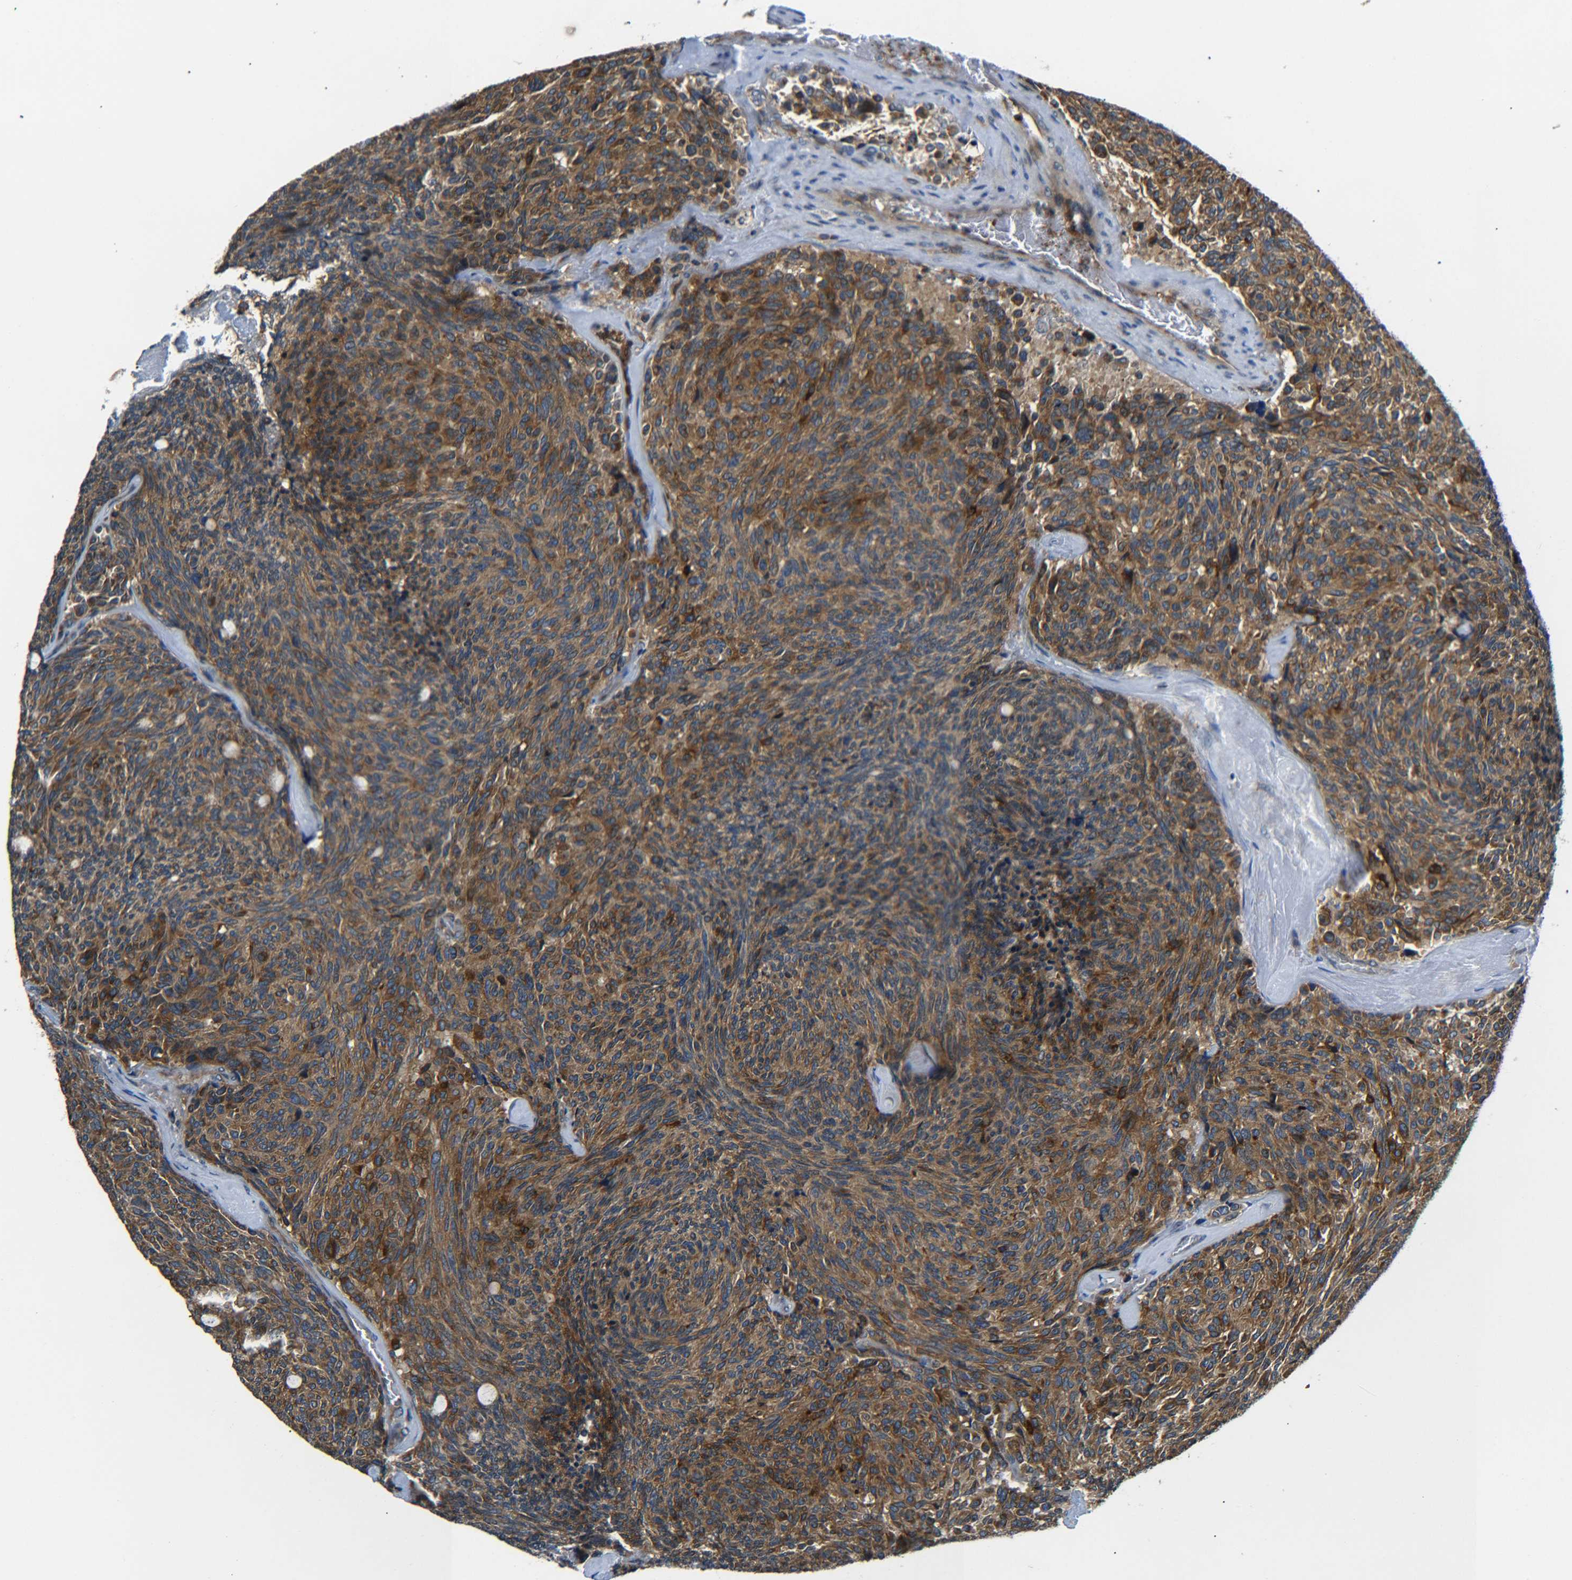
{"staining": {"intensity": "moderate", "quantity": ">75%", "location": "cytoplasmic/membranous"}, "tissue": "carcinoid", "cell_type": "Tumor cells", "image_type": "cancer", "snomed": [{"axis": "morphology", "description": "Carcinoid, malignant, NOS"}, {"axis": "topography", "description": "Pancreas"}], "caption": "Moderate cytoplasmic/membranous positivity for a protein is seen in approximately >75% of tumor cells of carcinoid (malignant) using IHC.", "gene": "RAB1B", "patient": {"sex": "female", "age": 54}}